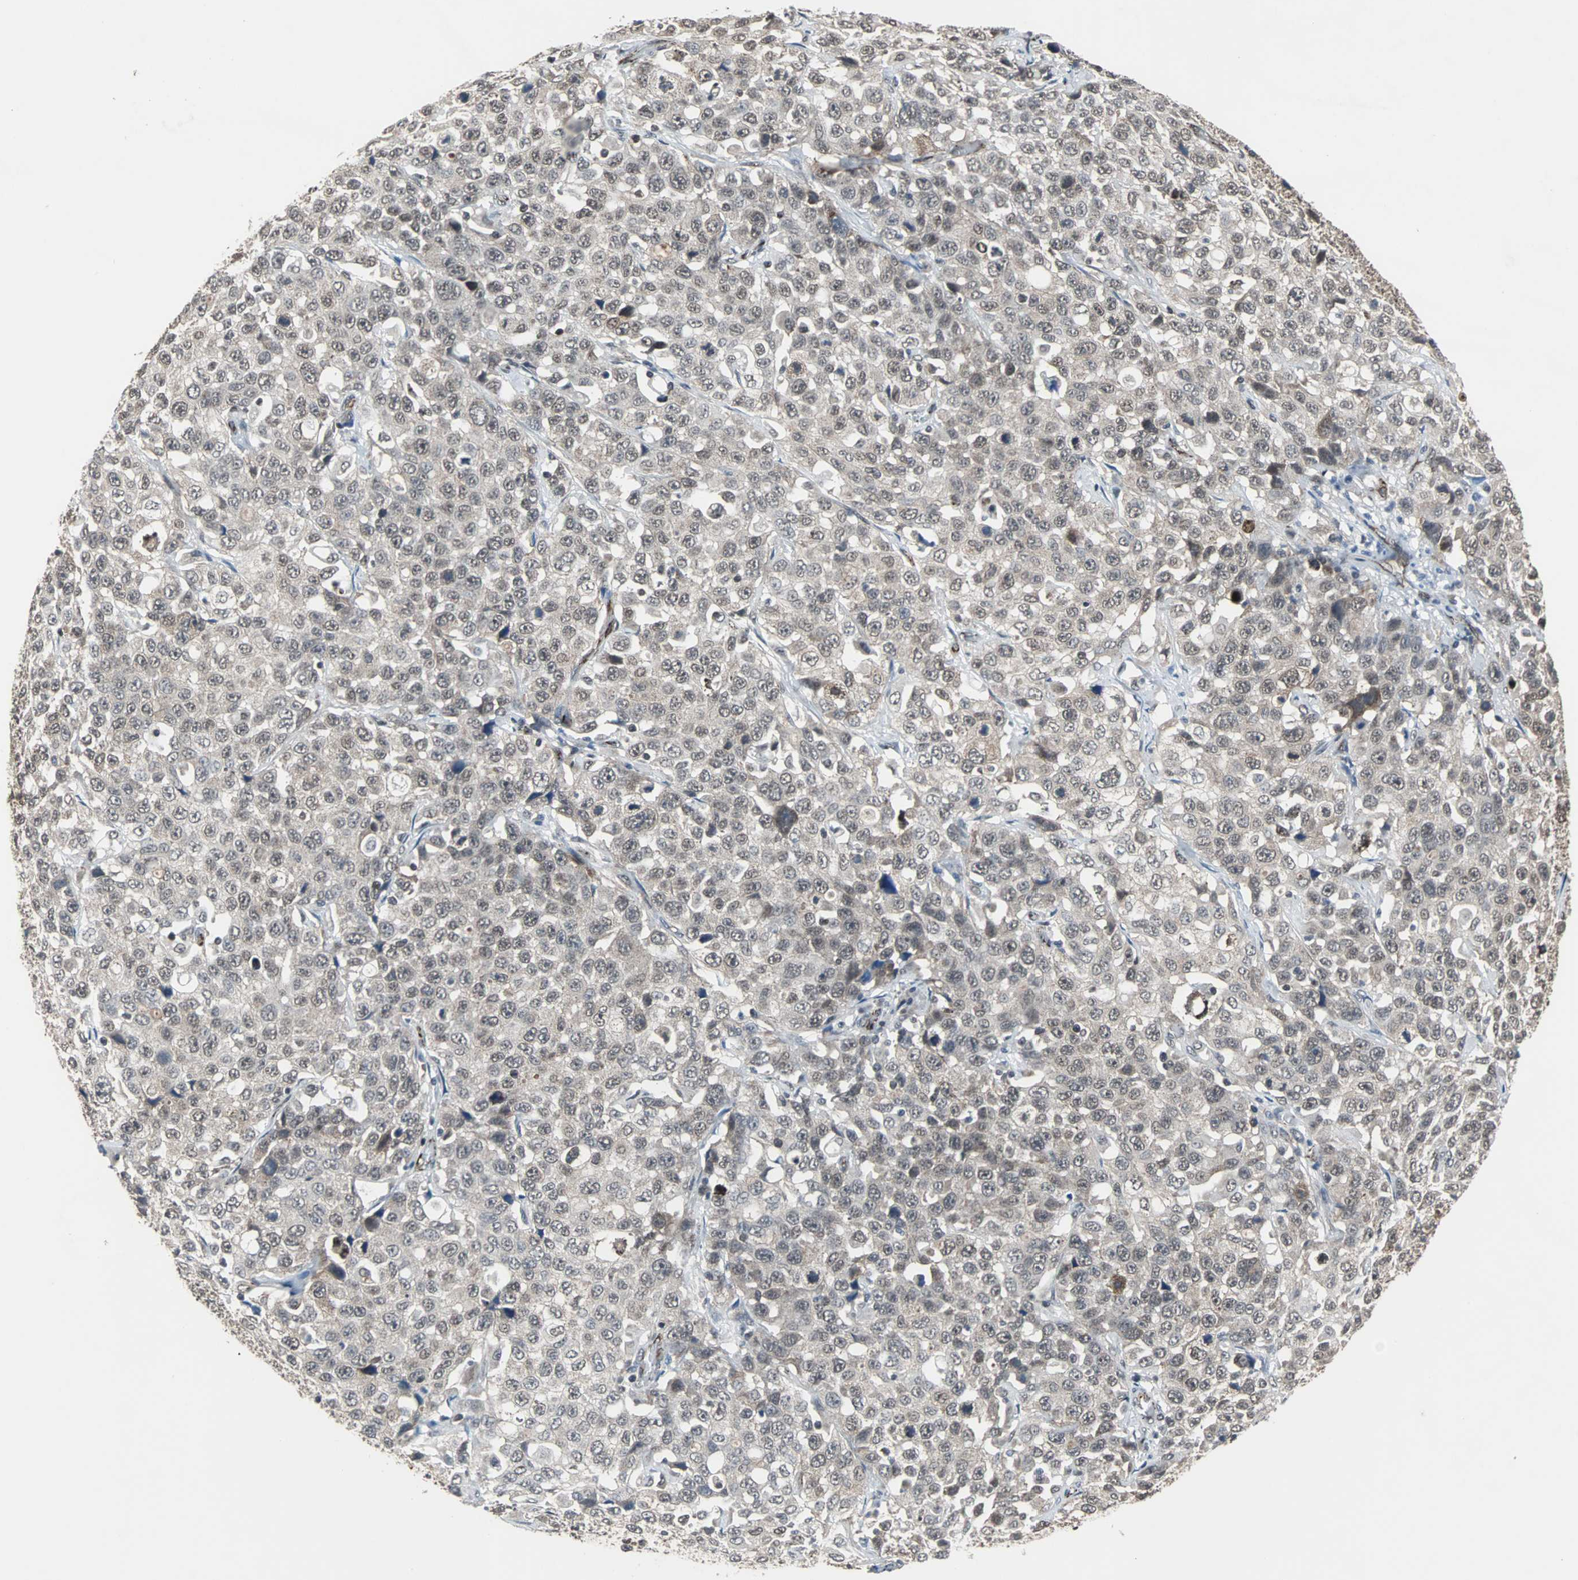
{"staining": {"intensity": "weak", "quantity": ">75%", "location": "cytoplasmic/membranous"}, "tissue": "stomach cancer", "cell_type": "Tumor cells", "image_type": "cancer", "snomed": [{"axis": "morphology", "description": "Normal tissue, NOS"}, {"axis": "morphology", "description": "Adenocarcinoma, NOS"}, {"axis": "topography", "description": "Stomach"}], "caption": "Immunohistochemistry (IHC) of human stomach cancer (adenocarcinoma) displays low levels of weak cytoplasmic/membranous expression in about >75% of tumor cells.", "gene": "LSR", "patient": {"sex": "male", "age": 48}}